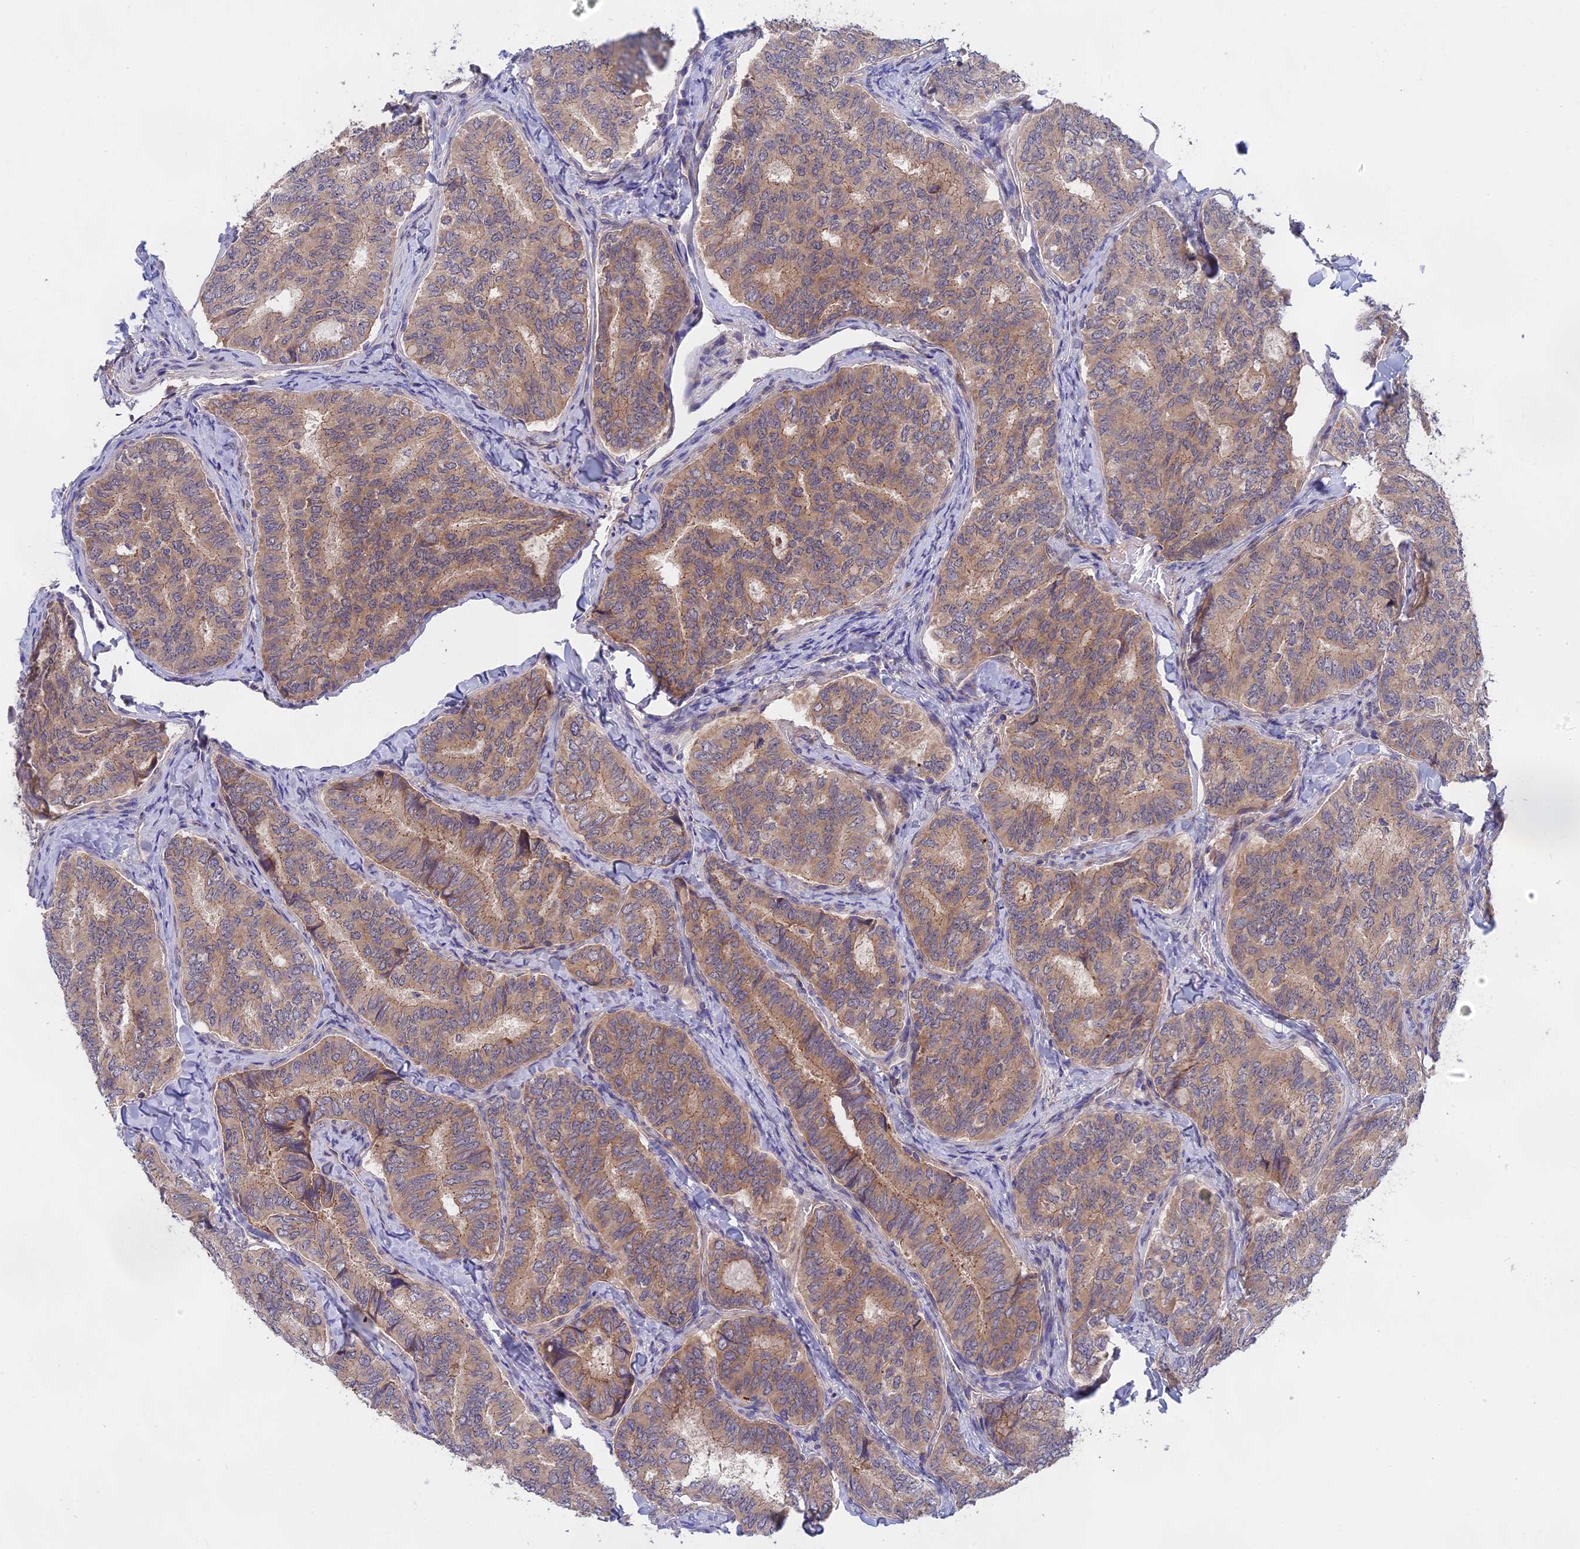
{"staining": {"intensity": "weak", "quantity": ">75%", "location": "cytoplasmic/membranous"}, "tissue": "thyroid cancer", "cell_type": "Tumor cells", "image_type": "cancer", "snomed": [{"axis": "morphology", "description": "Papillary adenocarcinoma, NOS"}, {"axis": "topography", "description": "Thyroid gland"}], "caption": "There is low levels of weak cytoplasmic/membranous positivity in tumor cells of papillary adenocarcinoma (thyroid), as demonstrated by immunohistochemical staining (brown color).", "gene": "TENT4B", "patient": {"sex": "female", "age": 35}}